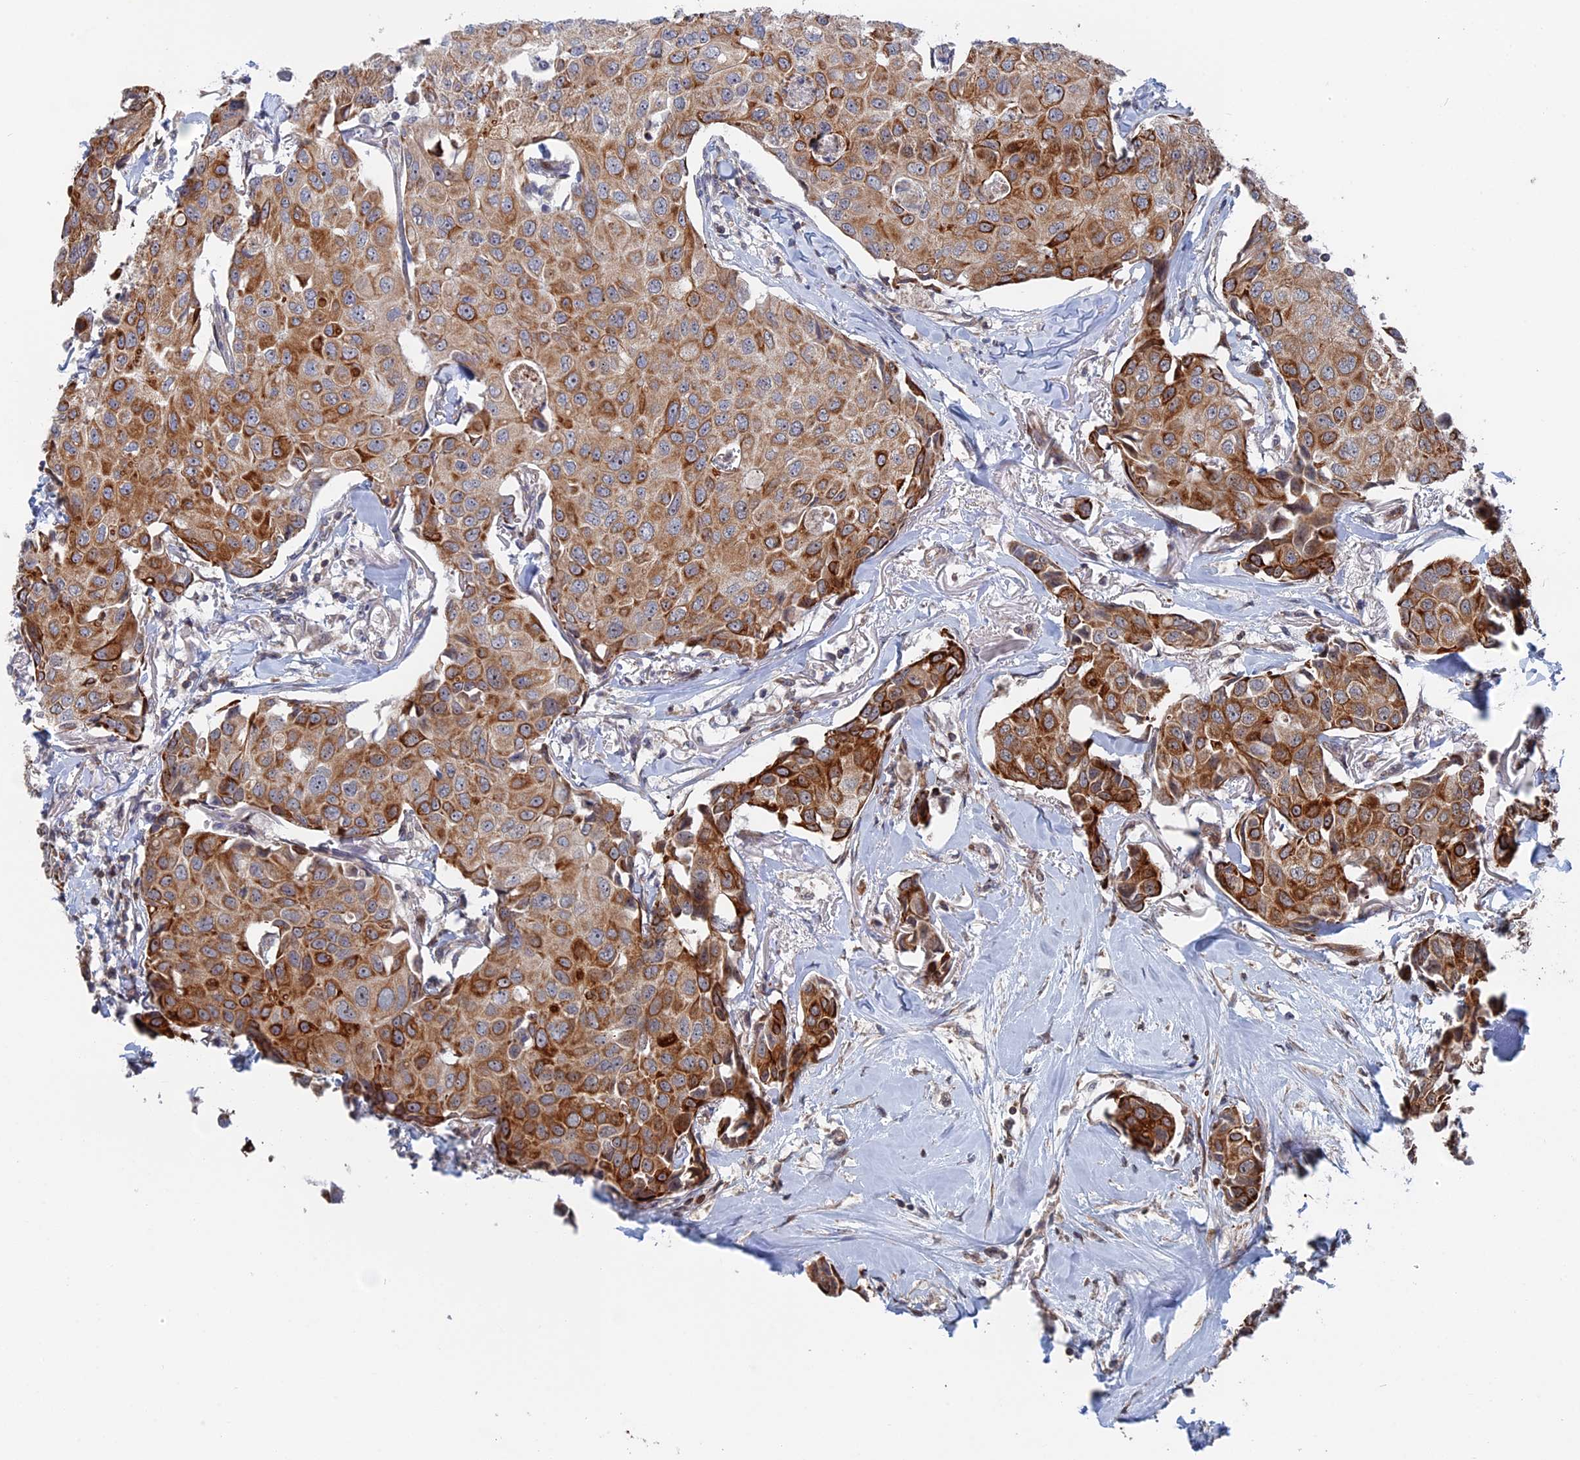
{"staining": {"intensity": "moderate", "quantity": ">75%", "location": "cytoplasmic/membranous"}, "tissue": "breast cancer", "cell_type": "Tumor cells", "image_type": "cancer", "snomed": [{"axis": "morphology", "description": "Duct carcinoma"}, {"axis": "topography", "description": "Breast"}], "caption": "Immunohistochemical staining of human infiltrating ductal carcinoma (breast) demonstrates medium levels of moderate cytoplasmic/membranous protein expression in about >75% of tumor cells.", "gene": "IL7", "patient": {"sex": "female", "age": 80}}